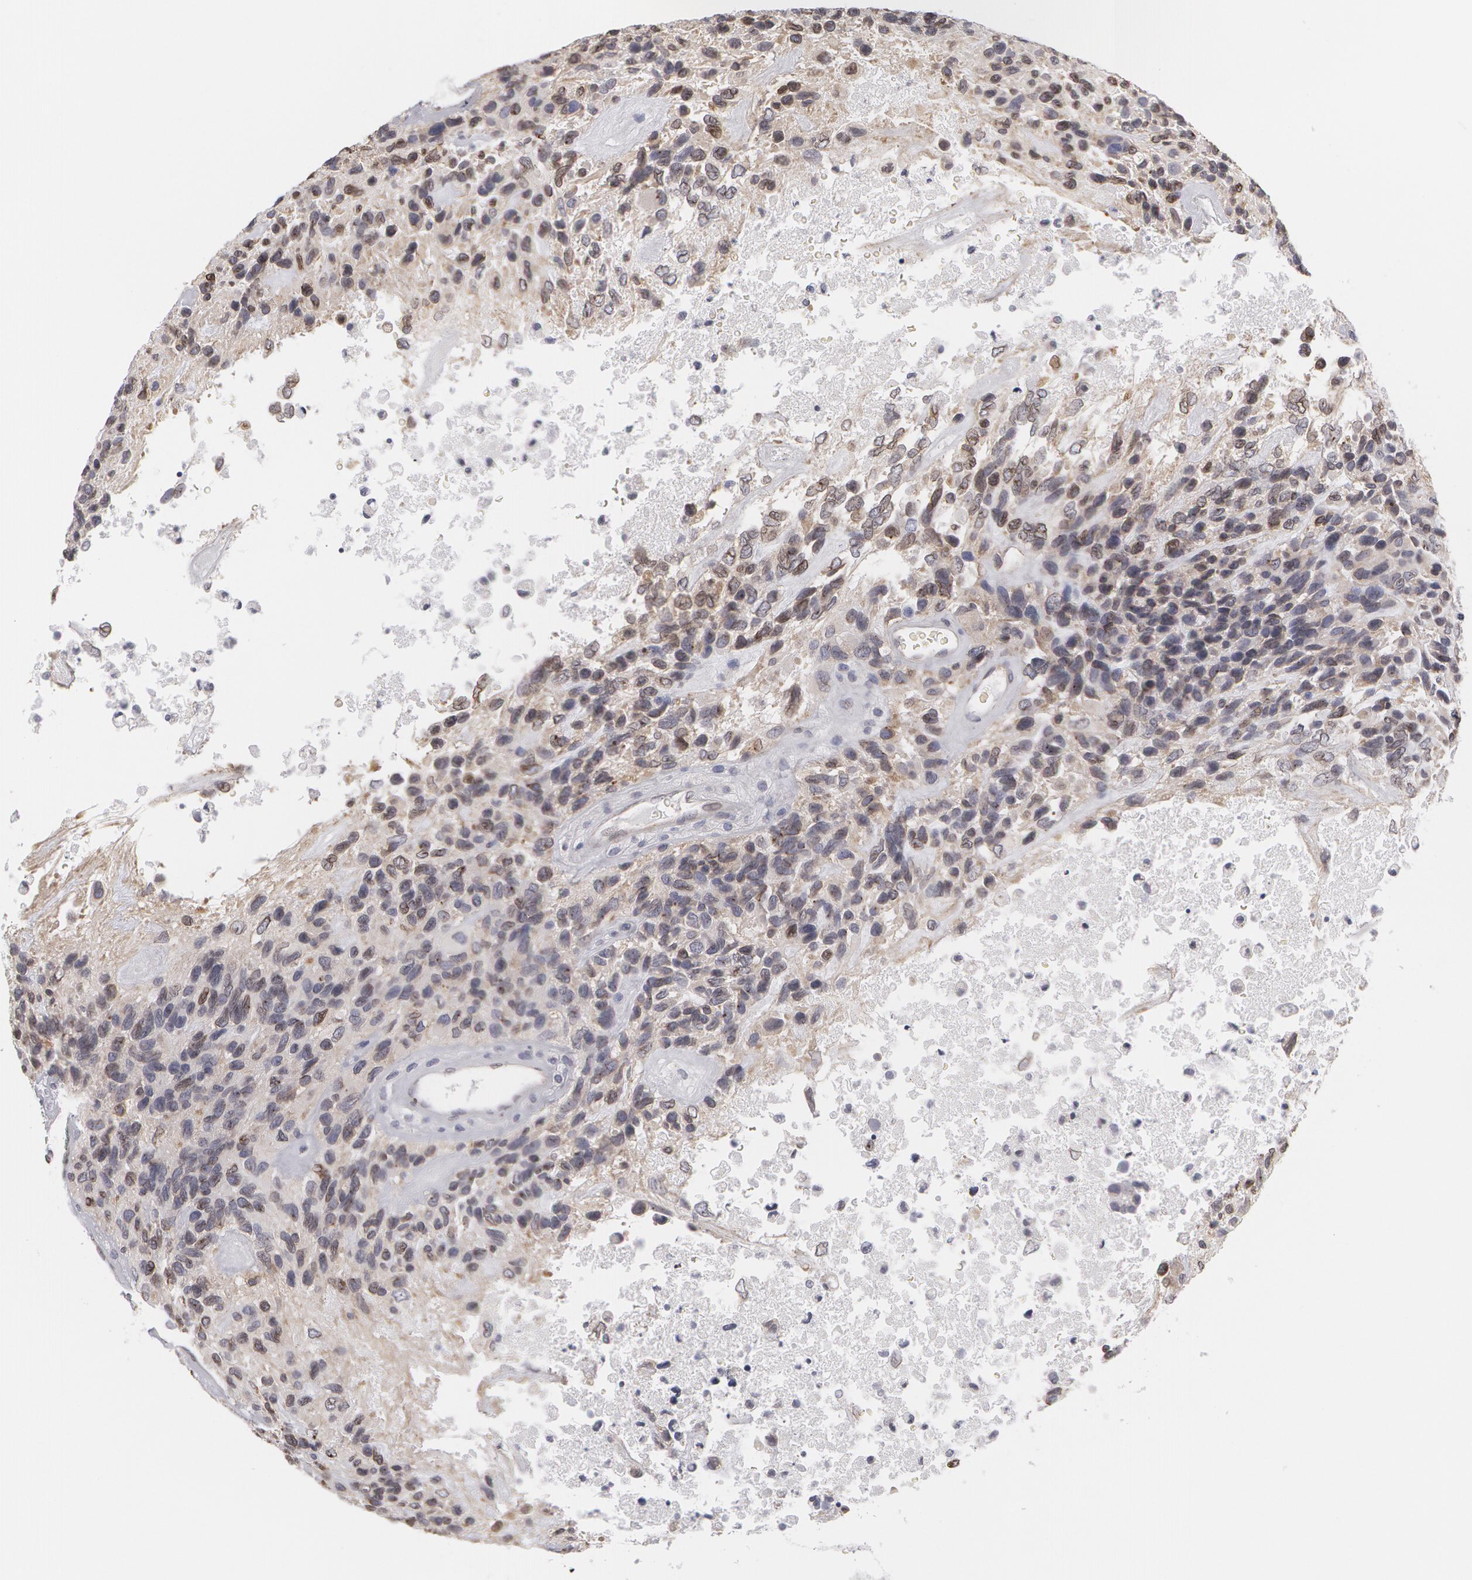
{"staining": {"intensity": "weak", "quantity": "<25%", "location": "cytoplasmic/membranous,nuclear"}, "tissue": "glioma", "cell_type": "Tumor cells", "image_type": "cancer", "snomed": [{"axis": "morphology", "description": "Glioma, malignant, High grade"}, {"axis": "topography", "description": "Brain"}], "caption": "Immunohistochemical staining of human high-grade glioma (malignant) demonstrates no significant staining in tumor cells. (Brightfield microscopy of DAB (3,3'-diaminobenzidine) immunohistochemistry at high magnification).", "gene": "EMD", "patient": {"sex": "male", "age": 77}}